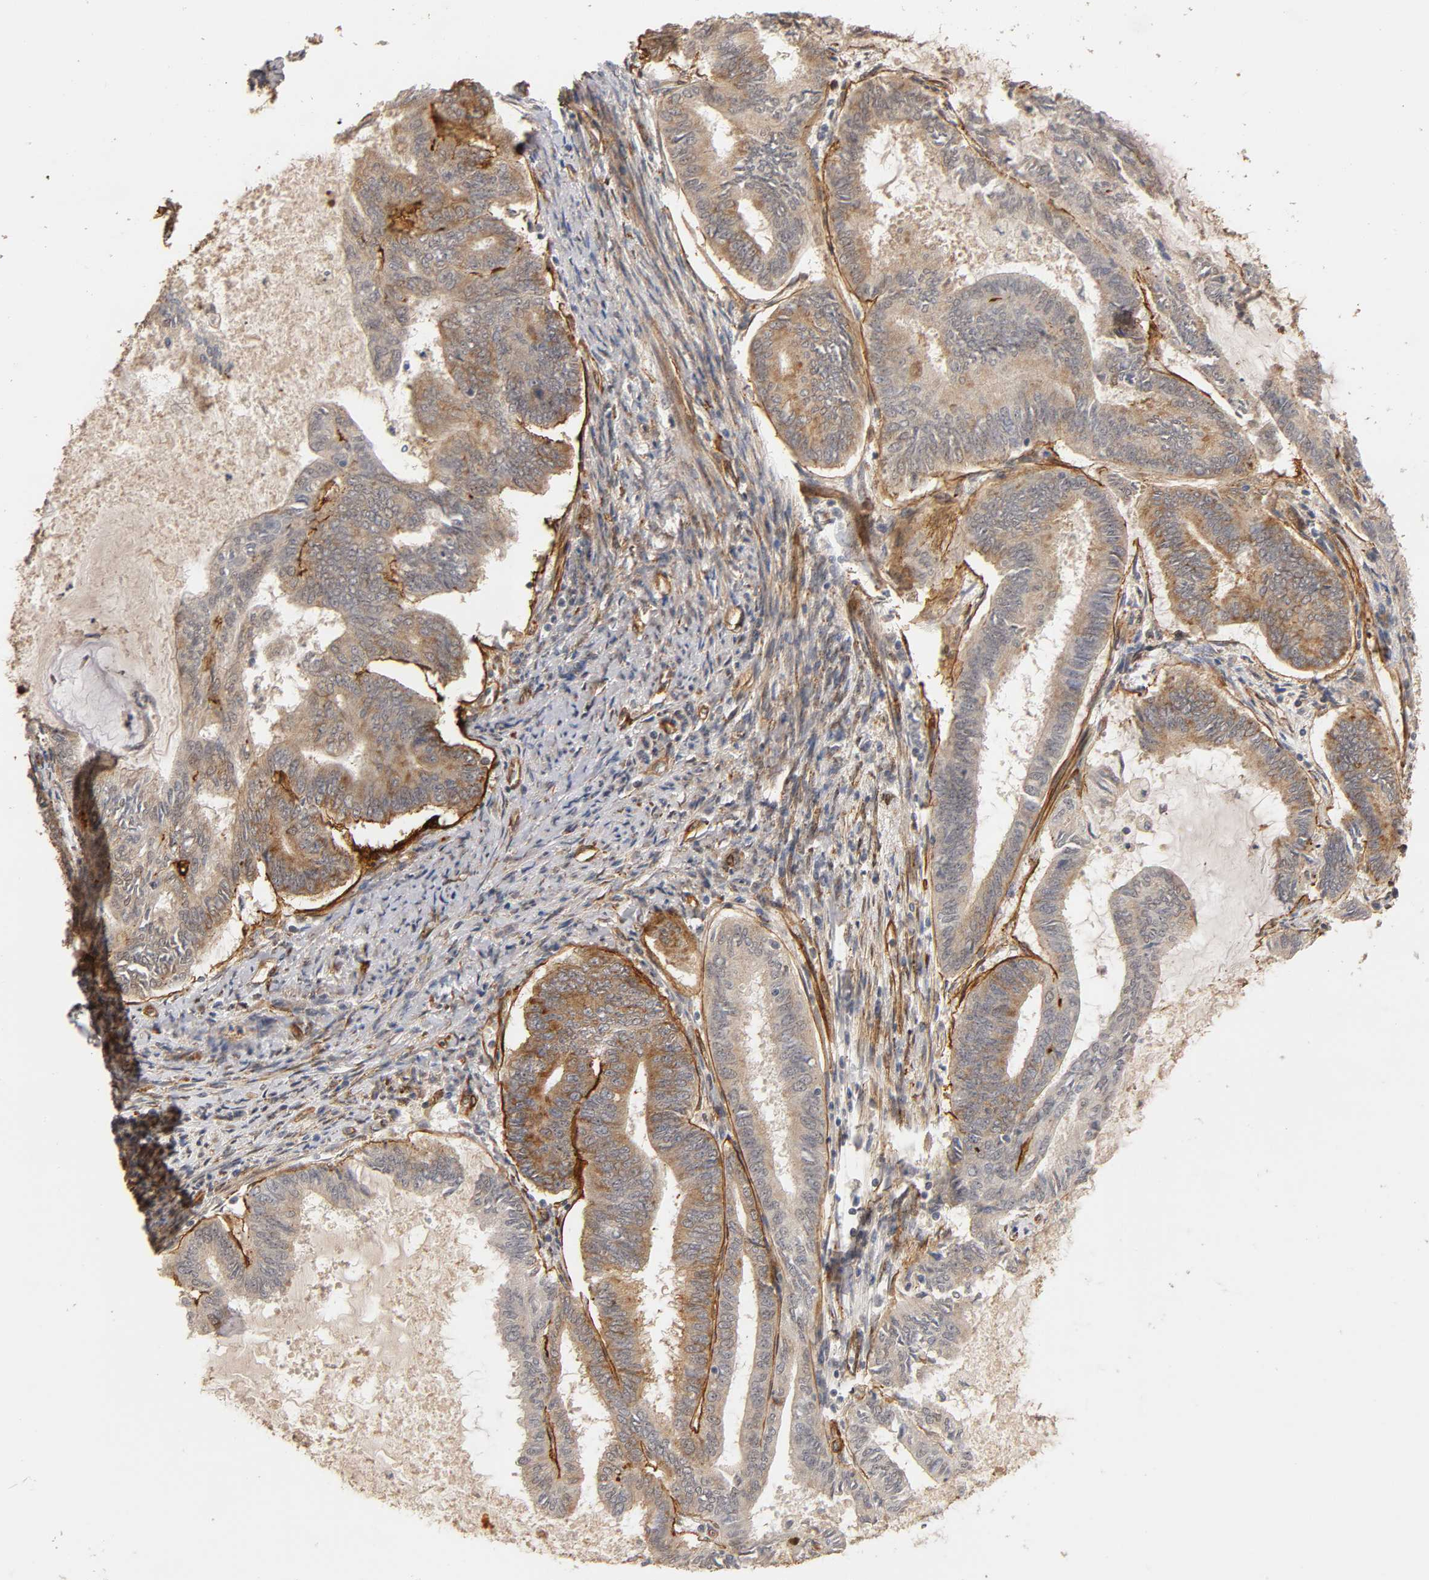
{"staining": {"intensity": "weak", "quantity": "25%-75%", "location": "cytoplasmic/membranous"}, "tissue": "endometrial cancer", "cell_type": "Tumor cells", "image_type": "cancer", "snomed": [{"axis": "morphology", "description": "Adenocarcinoma, NOS"}, {"axis": "topography", "description": "Endometrium"}], "caption": "Adenocarcinoma (endometrial) stained with IHC demonstrates weak cytoplasmic/membranous expression in approximately 25%-75% of tumor cells. The staining was performed using DAB, with brown indicating positive protein expression. Nuclei are stained blue with hematoxylin.", "gene": "LAMB1", "patient": {"sex": "female", "age": 86}}